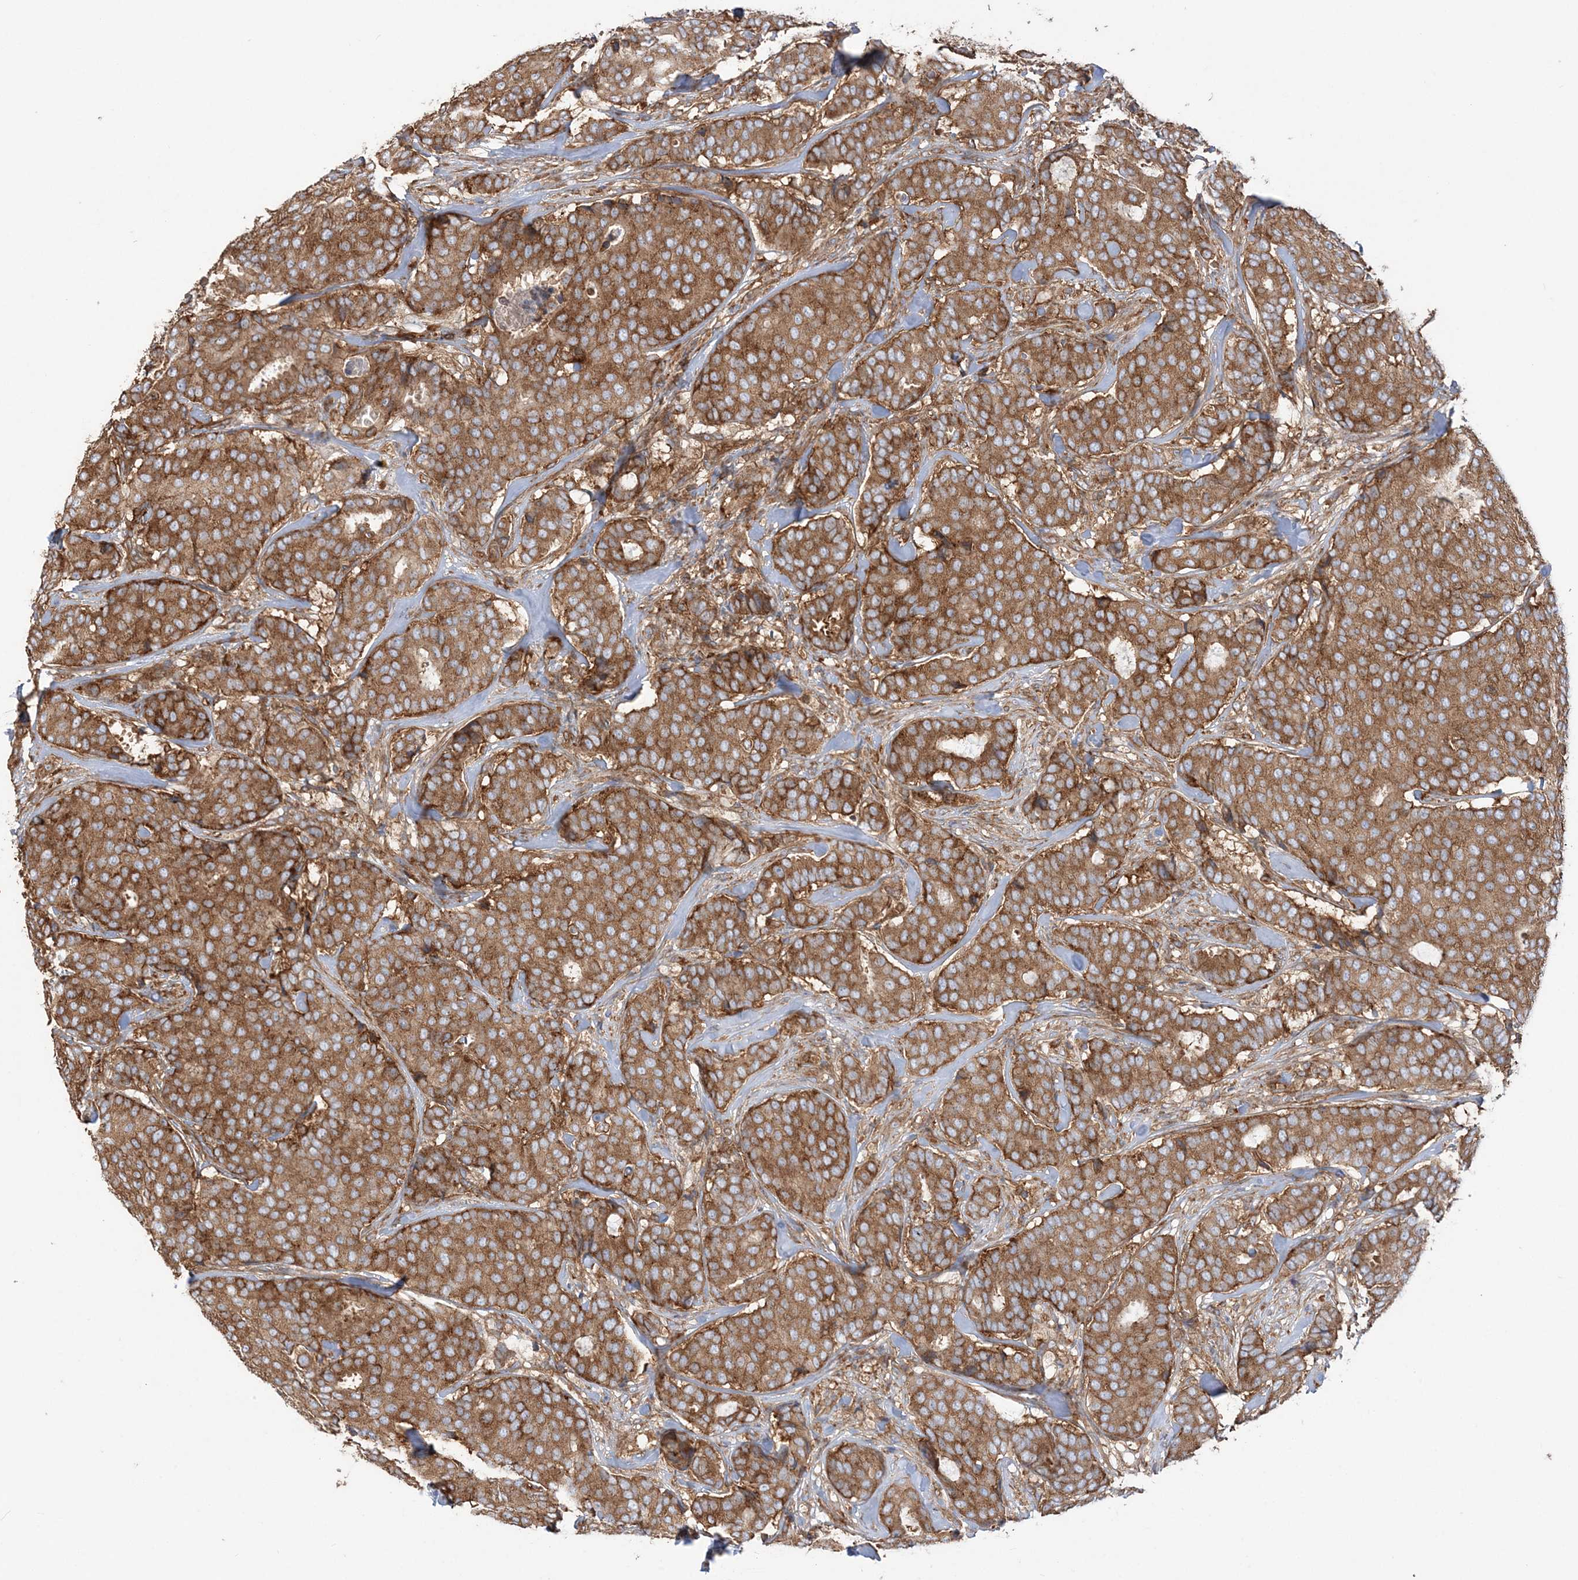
{"staining": {"intensity": "moderate", "quantity": ">75%", "location": "cytoplasmic/membranous"}, "tissue": "breast cancer", "cell_type": "Tumor cells", "image_type": "cancer", "snomed": [{"axis": "morphology", "description": "Duct carcinoma"}, {"axis": "topography", "description": "Breast"}], "caption": "A micrograph showing moderate cytoplasmic/membranous expression in about >75% of tumor cells in invasive ductal carcinoma (breast), as visualized by brown immunohistochemical staining.", "gene": "TBC1D5", "patient": {"sex": "female", "age": 75}}